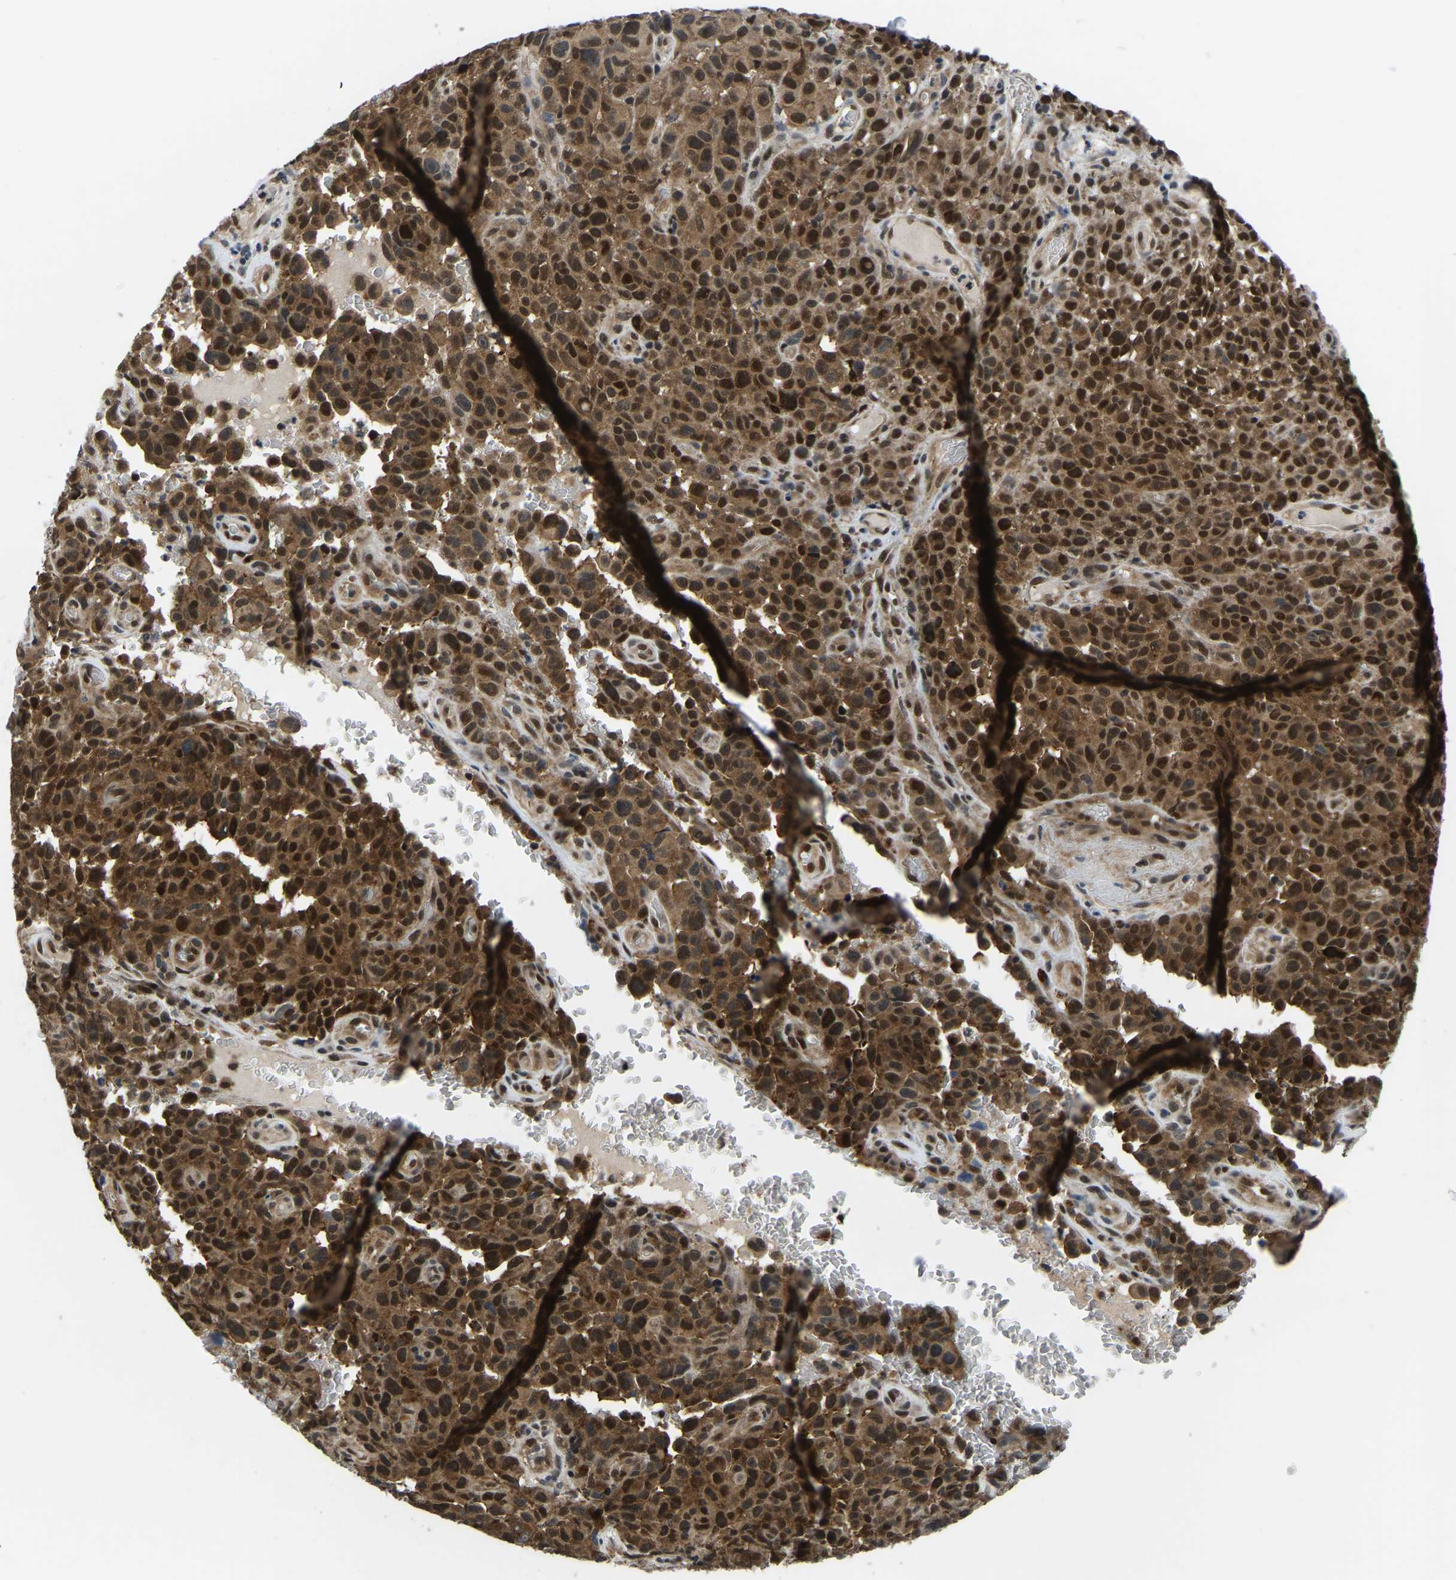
{"staining": {"intensity": "strong", "quantity": ">75%", "location": "cytoplasmic/membranous,nuclear"}, "tissue": "melanoma", "cell_type": "Tumor cells", "image_type": "cancer", "snomed": [{"axis": "morphology", "description": "Malignant melanoma, NOS"}, {"axis": "topography", "description": "Skin"}], "caption": "The image demonstrates immunohistochemical staining of malignant melanoma. There is strong cytoplasmic/membranous and nuclear positivity is appreciated in about >75% of tumor cells. (Brightfield microscopy of DAB IHC at high magnification).", "gene": "DFFA", "patient": {"sex": "female", "age": 82}}